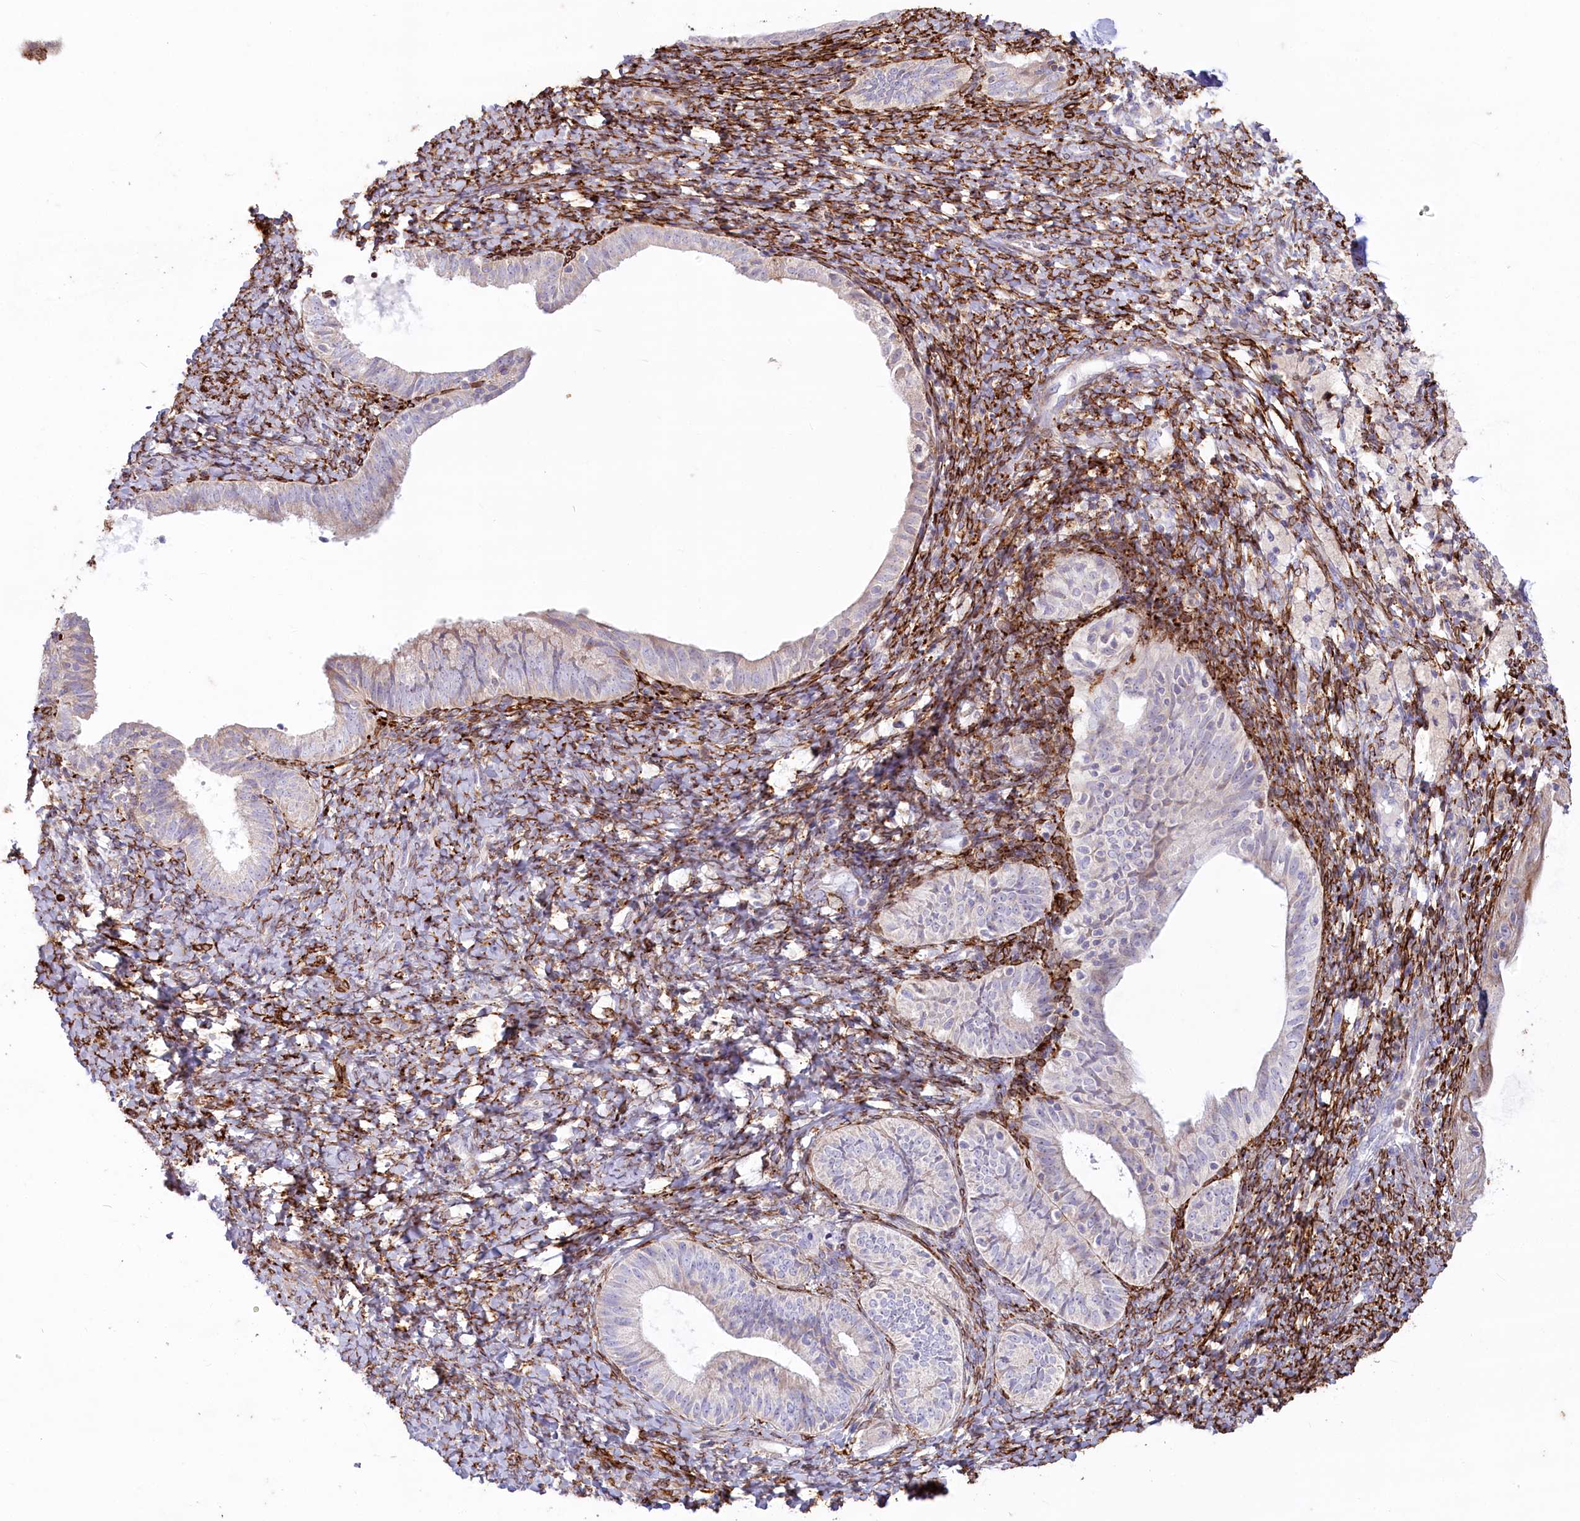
{"staining": {"intensity": "strong", "quantity": "<25%", "location": "cytoplasmic/membranous"}, "tissue": "endometrium", "cell_type": "Cells in endometrial stroma", "image_type": "normal", "snomed": [{"axis": "morphology", "description": "Normal tissue, NOS"}, {"axis": "topography", "description": "Endometrium"}], "caption": "Immunohistochemical staining of unremarkable human endometrium demonstrates medium levels of strong cytoplasmic/membranous expression in about <25% of cells in endometrial stroma. (DAB (3,3'-diaminobenzidine) IHC, brown staining for protein, blue staining for nuclei).", "gene": "MTG1", "patient": {"sex": "female", "age": 72}}